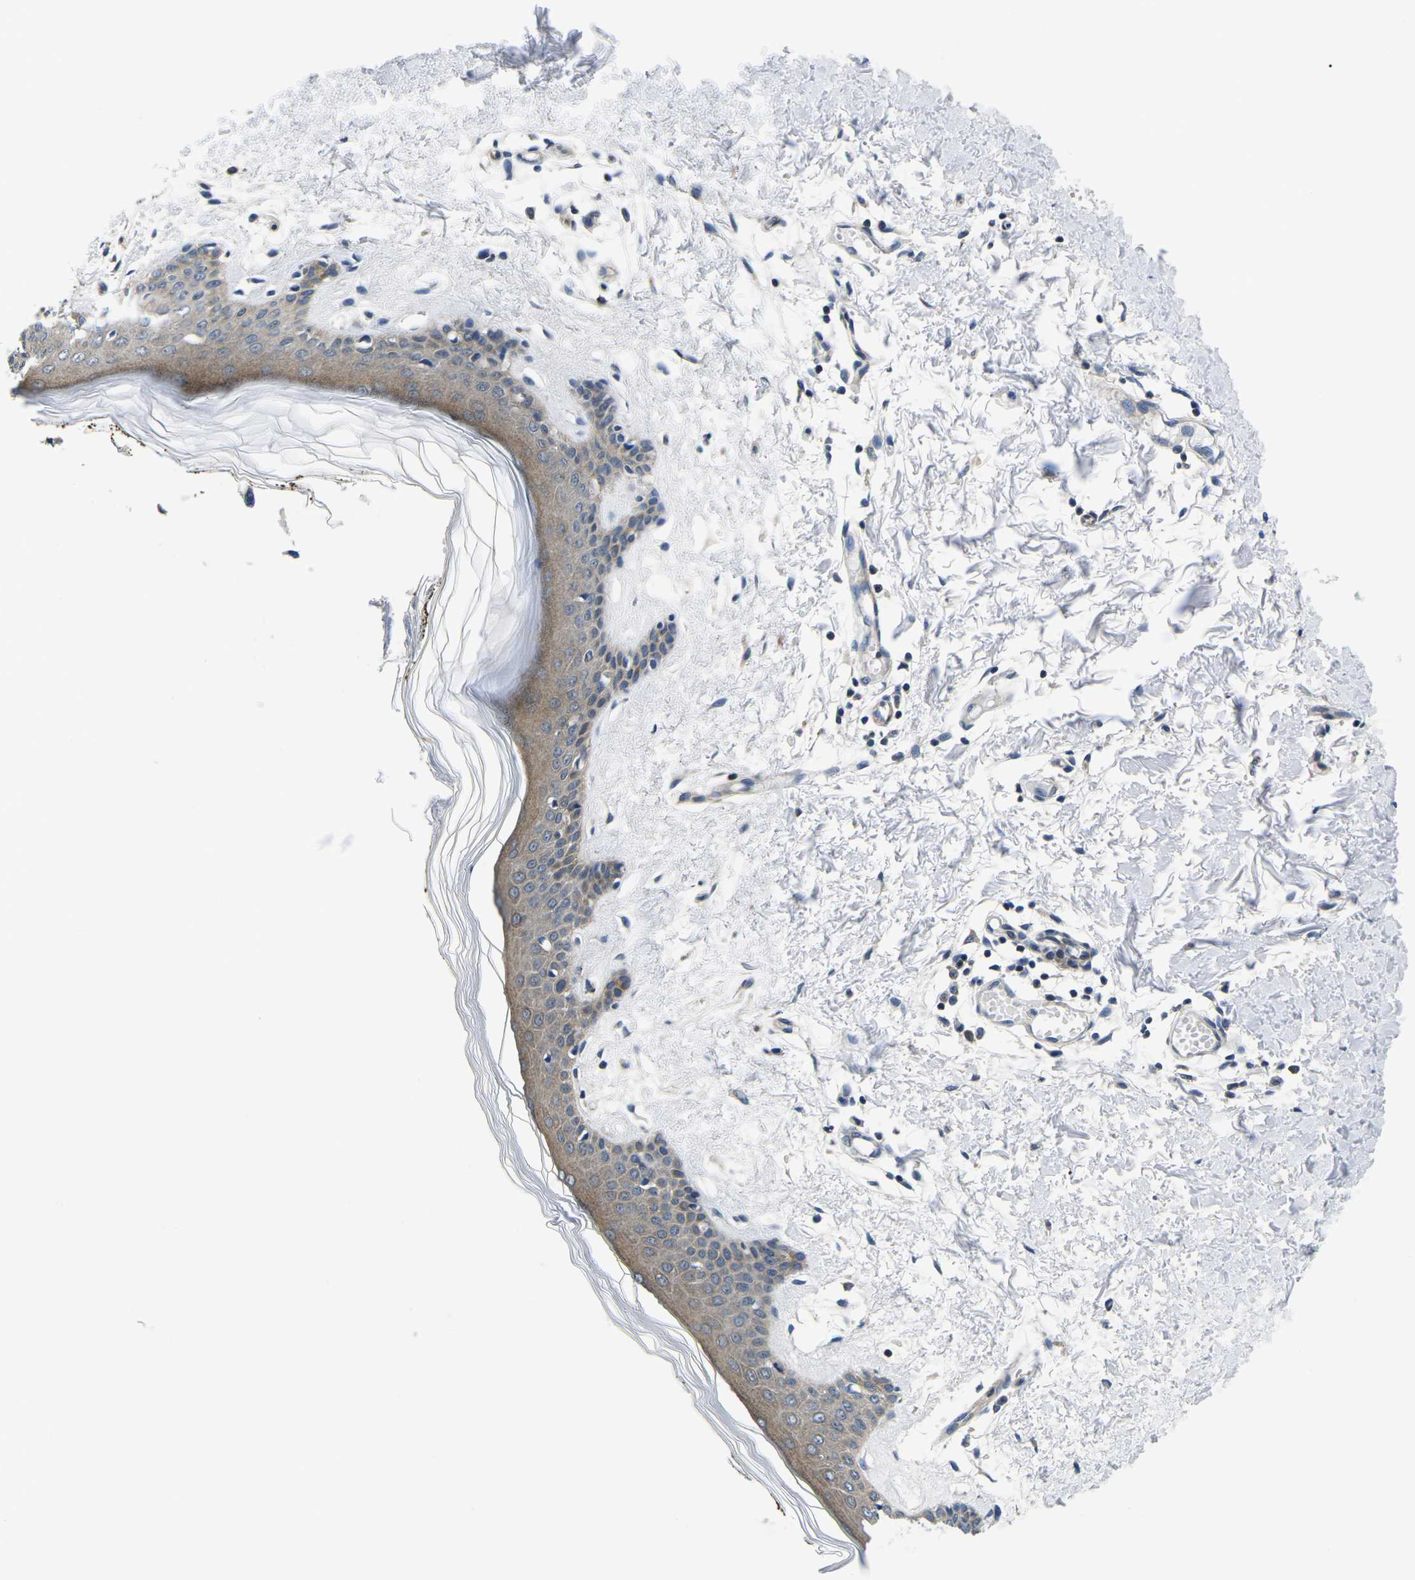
{"staining": {"intensity": "negative", "quantity": "none", "location": "none"}, "tissue": "skin", "cell_type": "Fibroblasts", "image_type": "normal", "snomed": [{"axis": "morphology", "description": "Normal tissue, NOS"}, {"axis": "topography", "description": "Skin"}], "caption": "A high-resolution micrograph shows immunohistochemistry (IHC) staining of benign skin, which shows no significant staining in fibroblasts. (Brightfield microscopy of DAB (3,3'-diaminobenzidine) IHC at high magnification).", "gene": "GSK3B", "patient": {"sex": "male", "age": 53}}